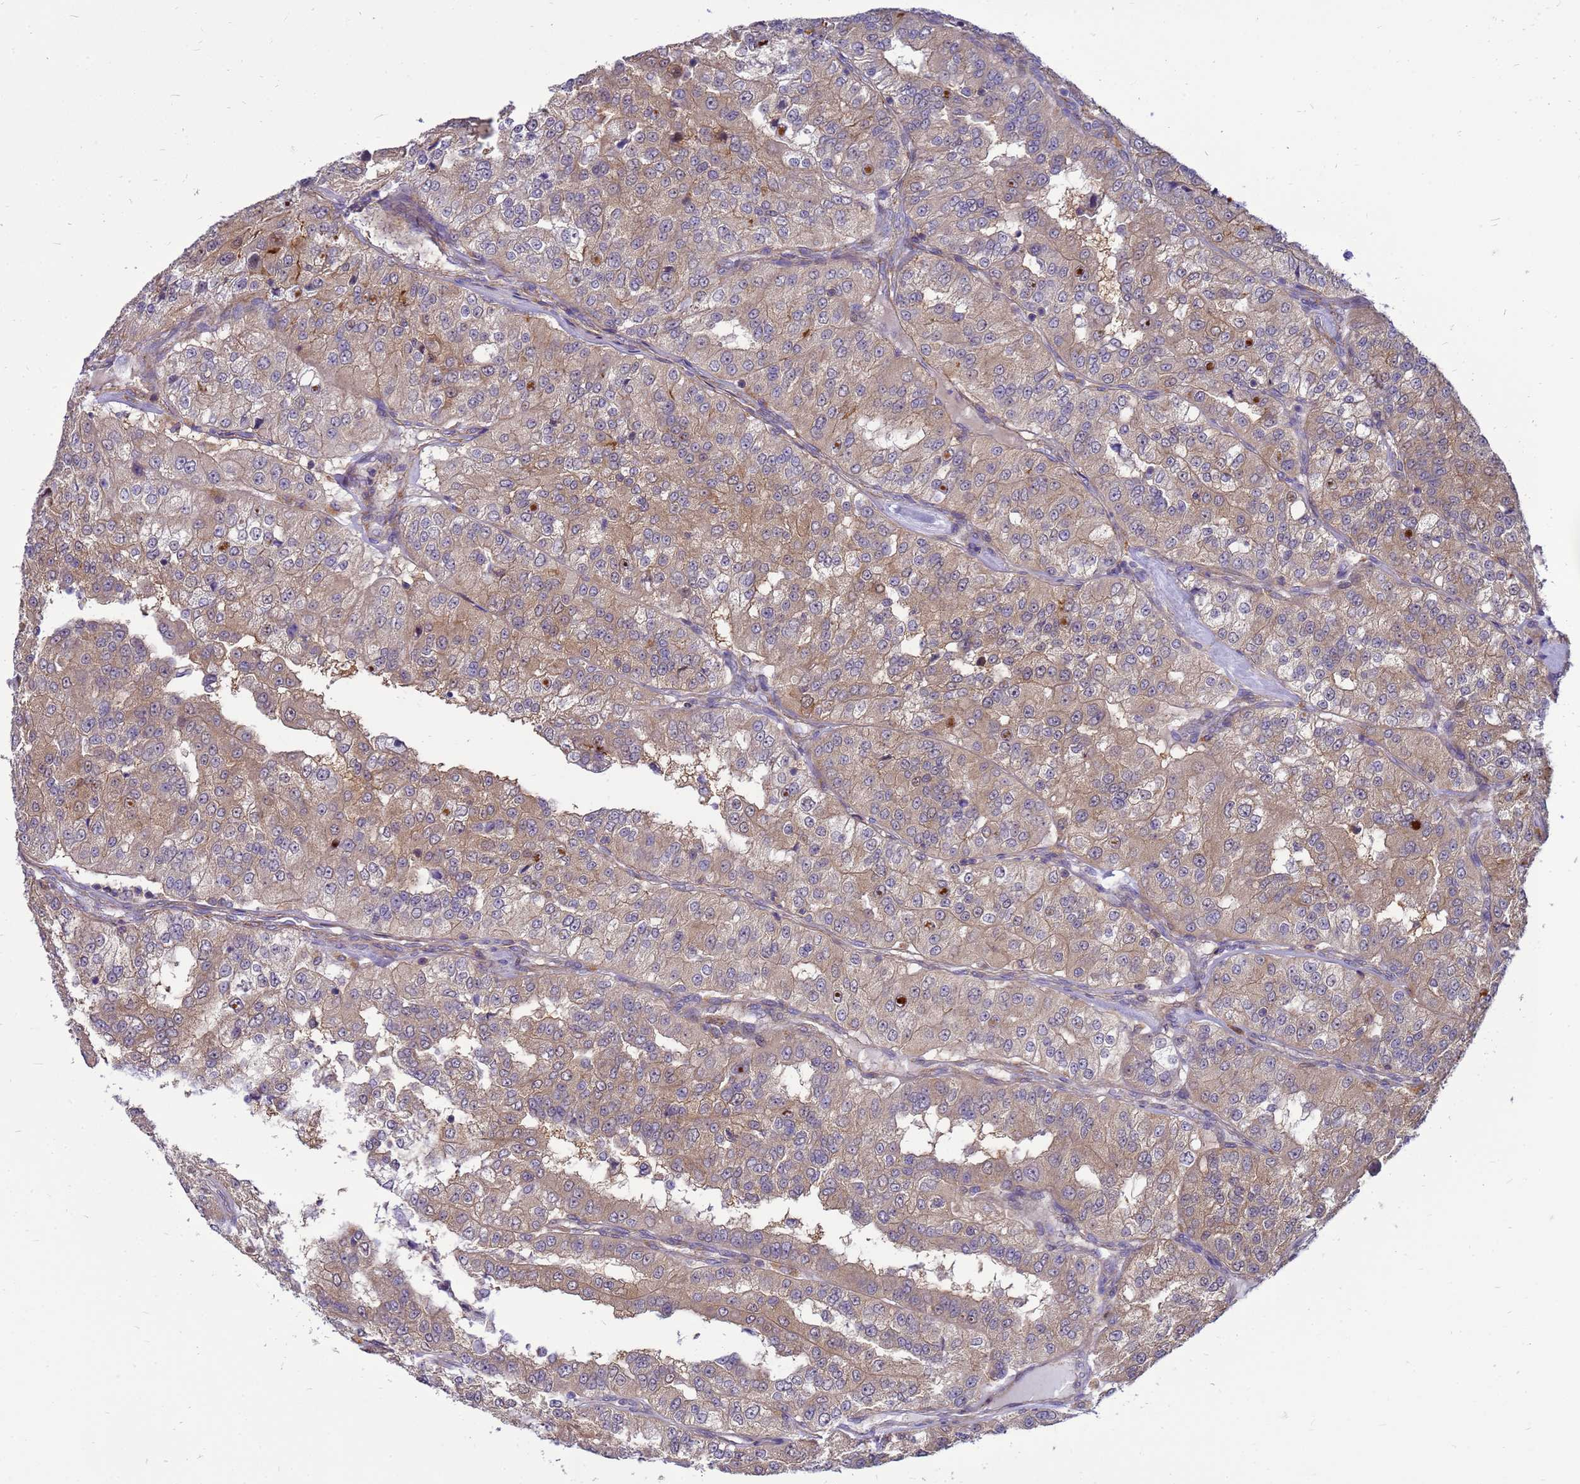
{"staining": {"intensity": "moderate", "quantity": ">75%", "location": "cytoplasmic/membranous"}, "tissue": "renal cancer", "cell_type": "Tumor cells", "image_type": "cancer", "snomed": [{"axis": "morphology", "description": "Adenocarcinoma, NOS"}, {"axis": "topography", "description": "Kidney"}], "caption": "Human renal adenocarcinoma stained with a brown dye exhibits moderate cytoplasmic/membranous positive positivity in approximately >75% of tumor cells.", "gene": "ENOPH1", "patient": {"sex": "female", "age": 63}}